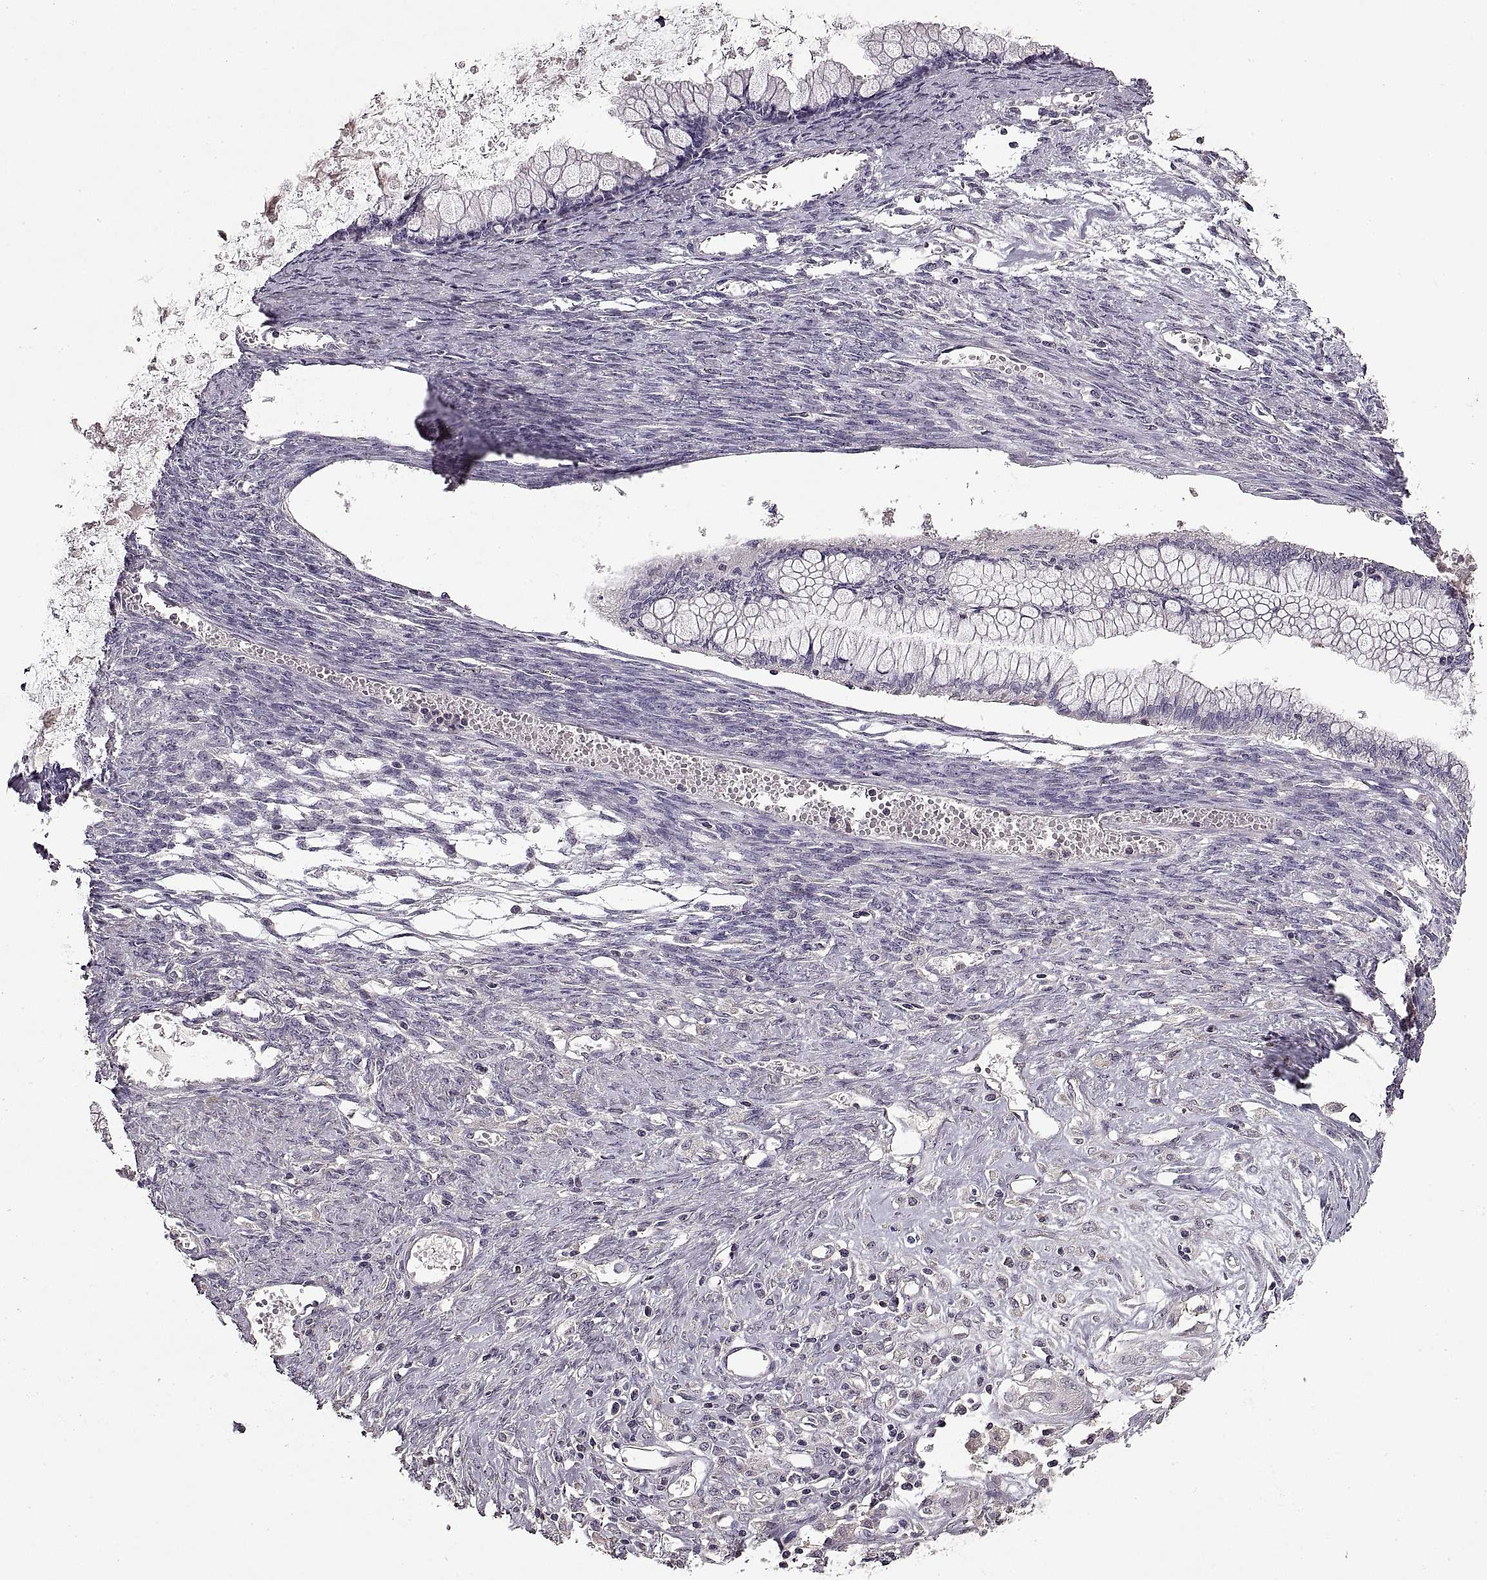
{"staining": {"intensity": "negative", "quantity": "none", "location": "none"}, "tissue": "ovarian cancer", "cell_type": "Tumor cells", "image_type": "cancer", "snomed": [{"axis": "morphology", "description": "Cystadenocarcinoma, mucinous, NOS"}, {"axis": "topography", "description": "Ovary"}], "caption": "An image of ovarian cancer stained for a protein displays no brown staining in tumor cells.", "gene": "ADAM11", "patient": {"sex": "female", "age": 67}}